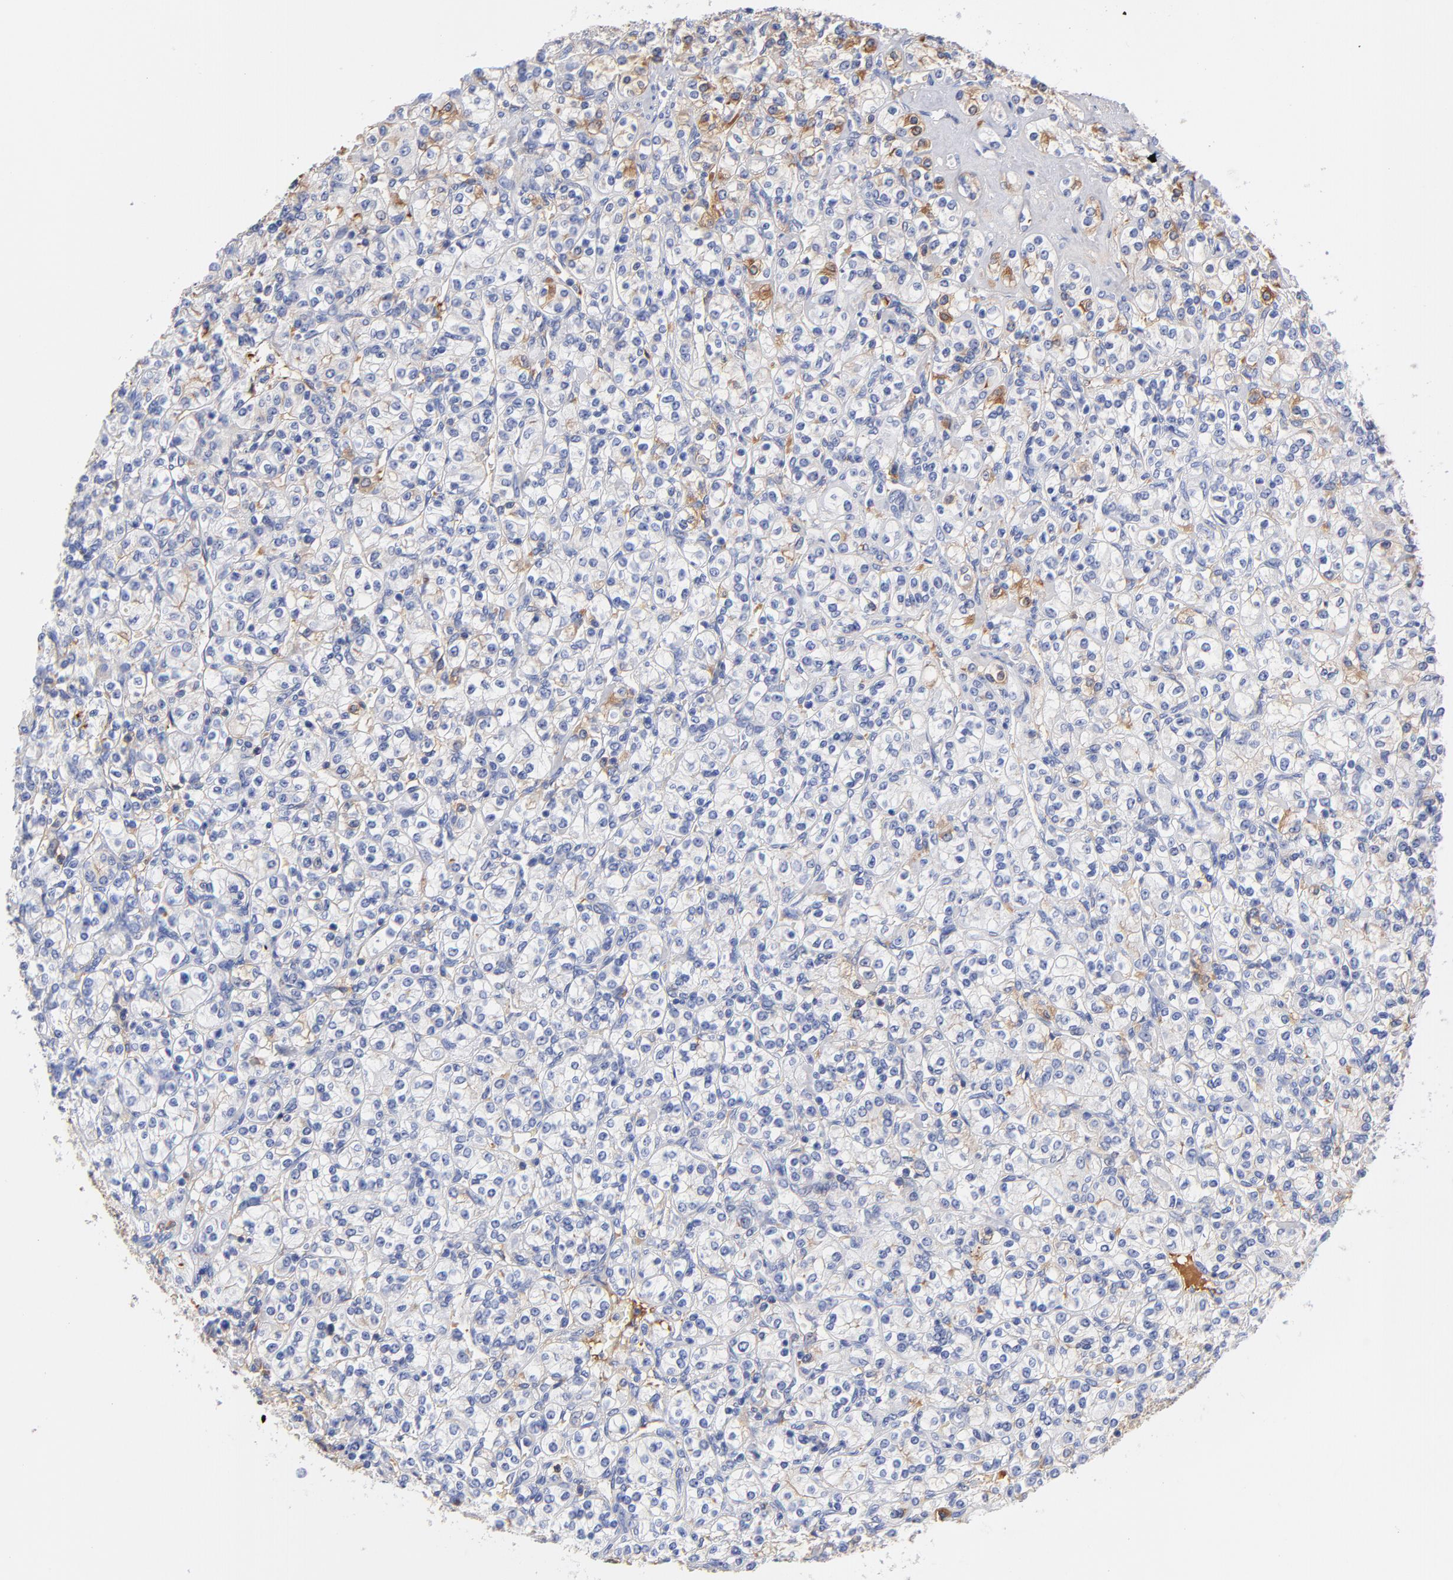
{"staining": {"intensity": "weak", "quantity": "<25%", "location": "cytoplasmic/membranous"}, "tissue": "renal cancer", "cell_type": "Tumor cells", "image_type": "cancer", "snomed": [{"axis": "morphology", "description": "Adenocarcinoma, NOS"}, {"axis": "topography", "description": "Kidney"}], "caption": "There is no significant expression in tumor cells of adenocarcinoma (renal).", "gene": "IGLV3-10", "patient": {"sex": "male", "age": 77}}